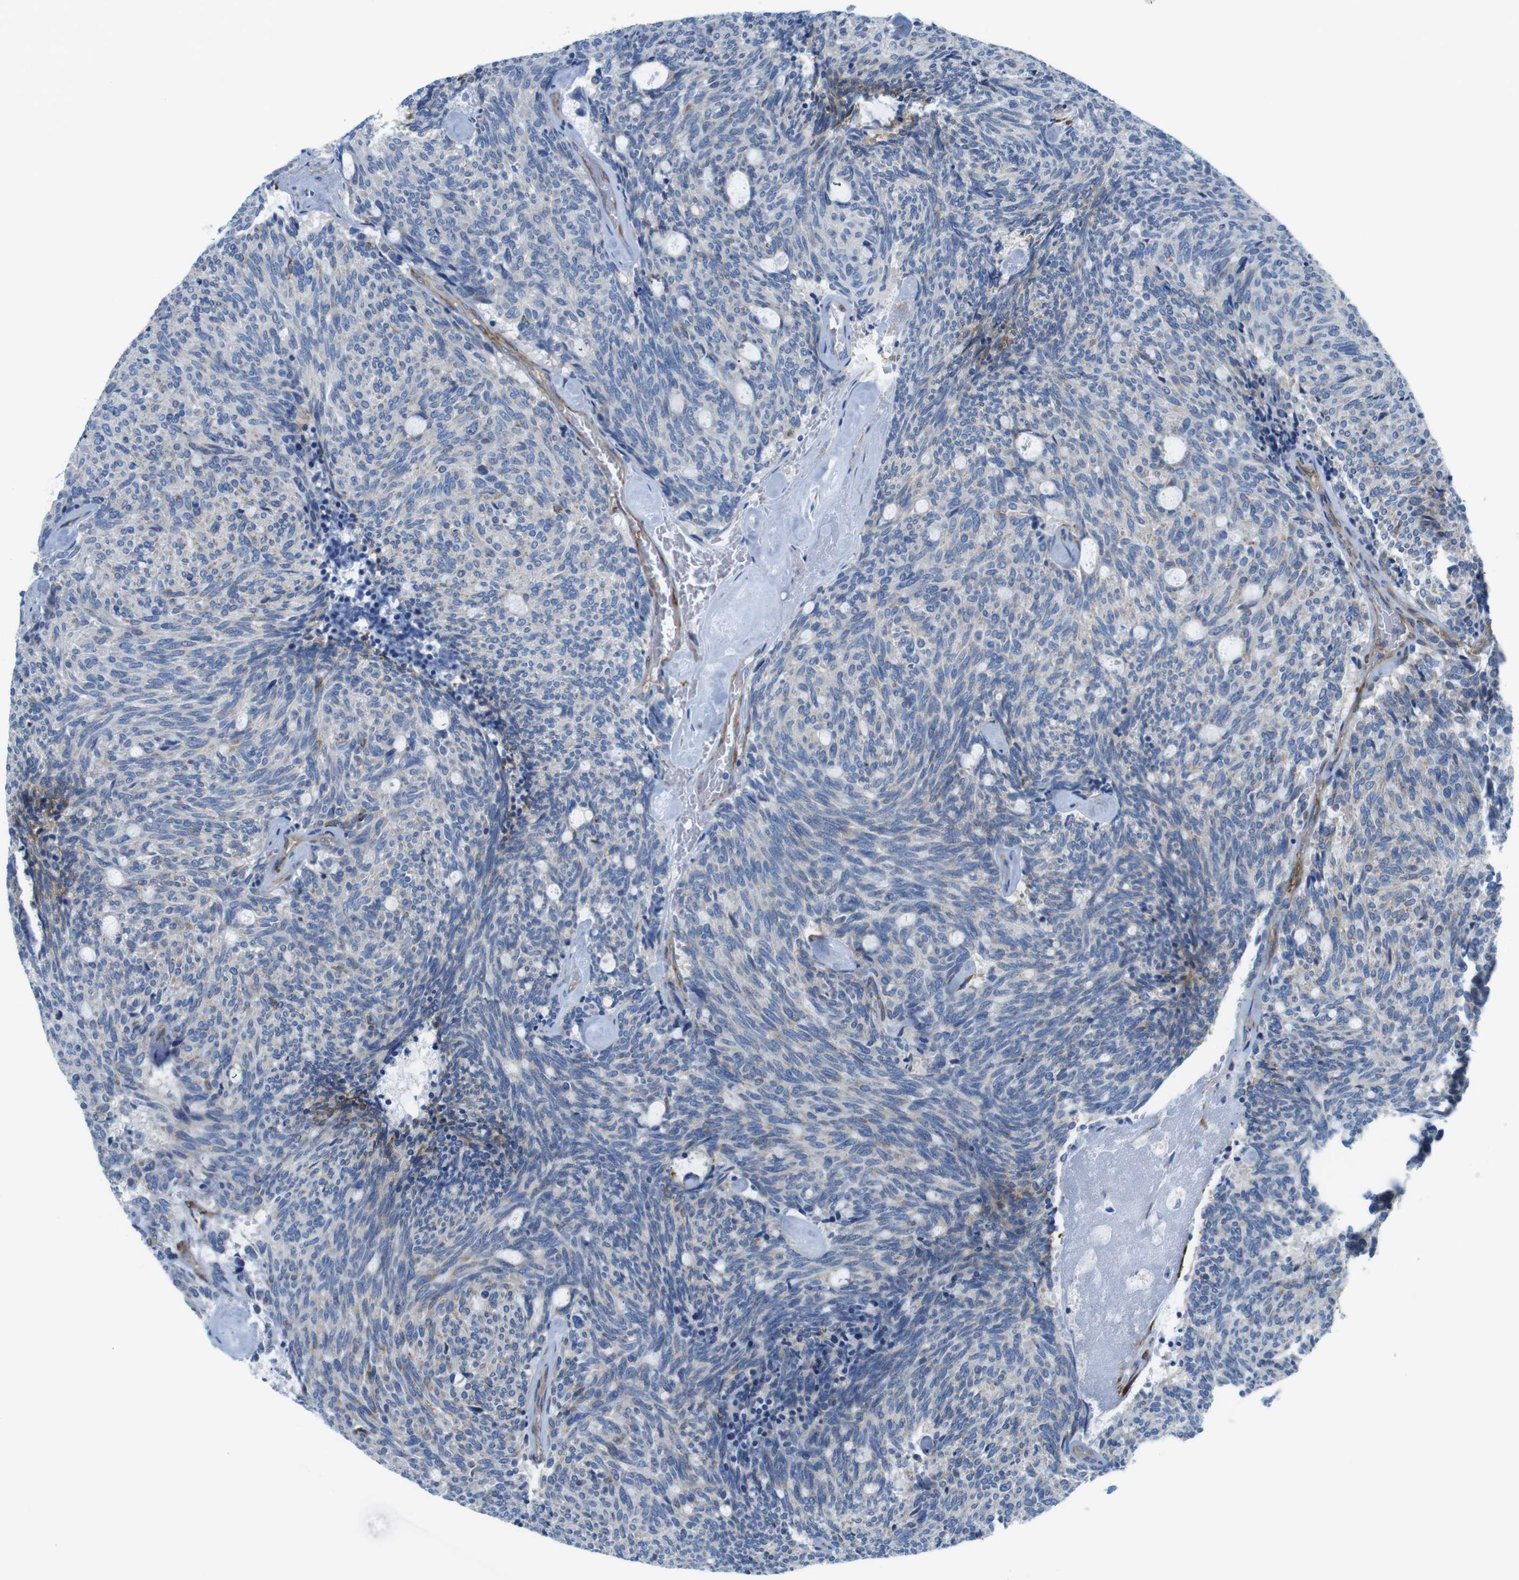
{"staining": {"intensity": "negative", "quantity": "none", "location": "none"}, "tissue": "carcinoid", "cell_type": "Tumor cells", "image_type": "cancer", "snomed": [{"axis": "morphology", "description": "Carcinoid, malignant, NOS"}, {"axis": "topography", "description": "Pancreas"}], "caption": "Tumor cells are negative for brown protein staining in malignant carcinoid. The staining is performed using DAB brown chromogen with nuclei counter-stained in using hematoxylin.", "gene": "EMP2", "patient": {"sex": "female", "age": 54}}